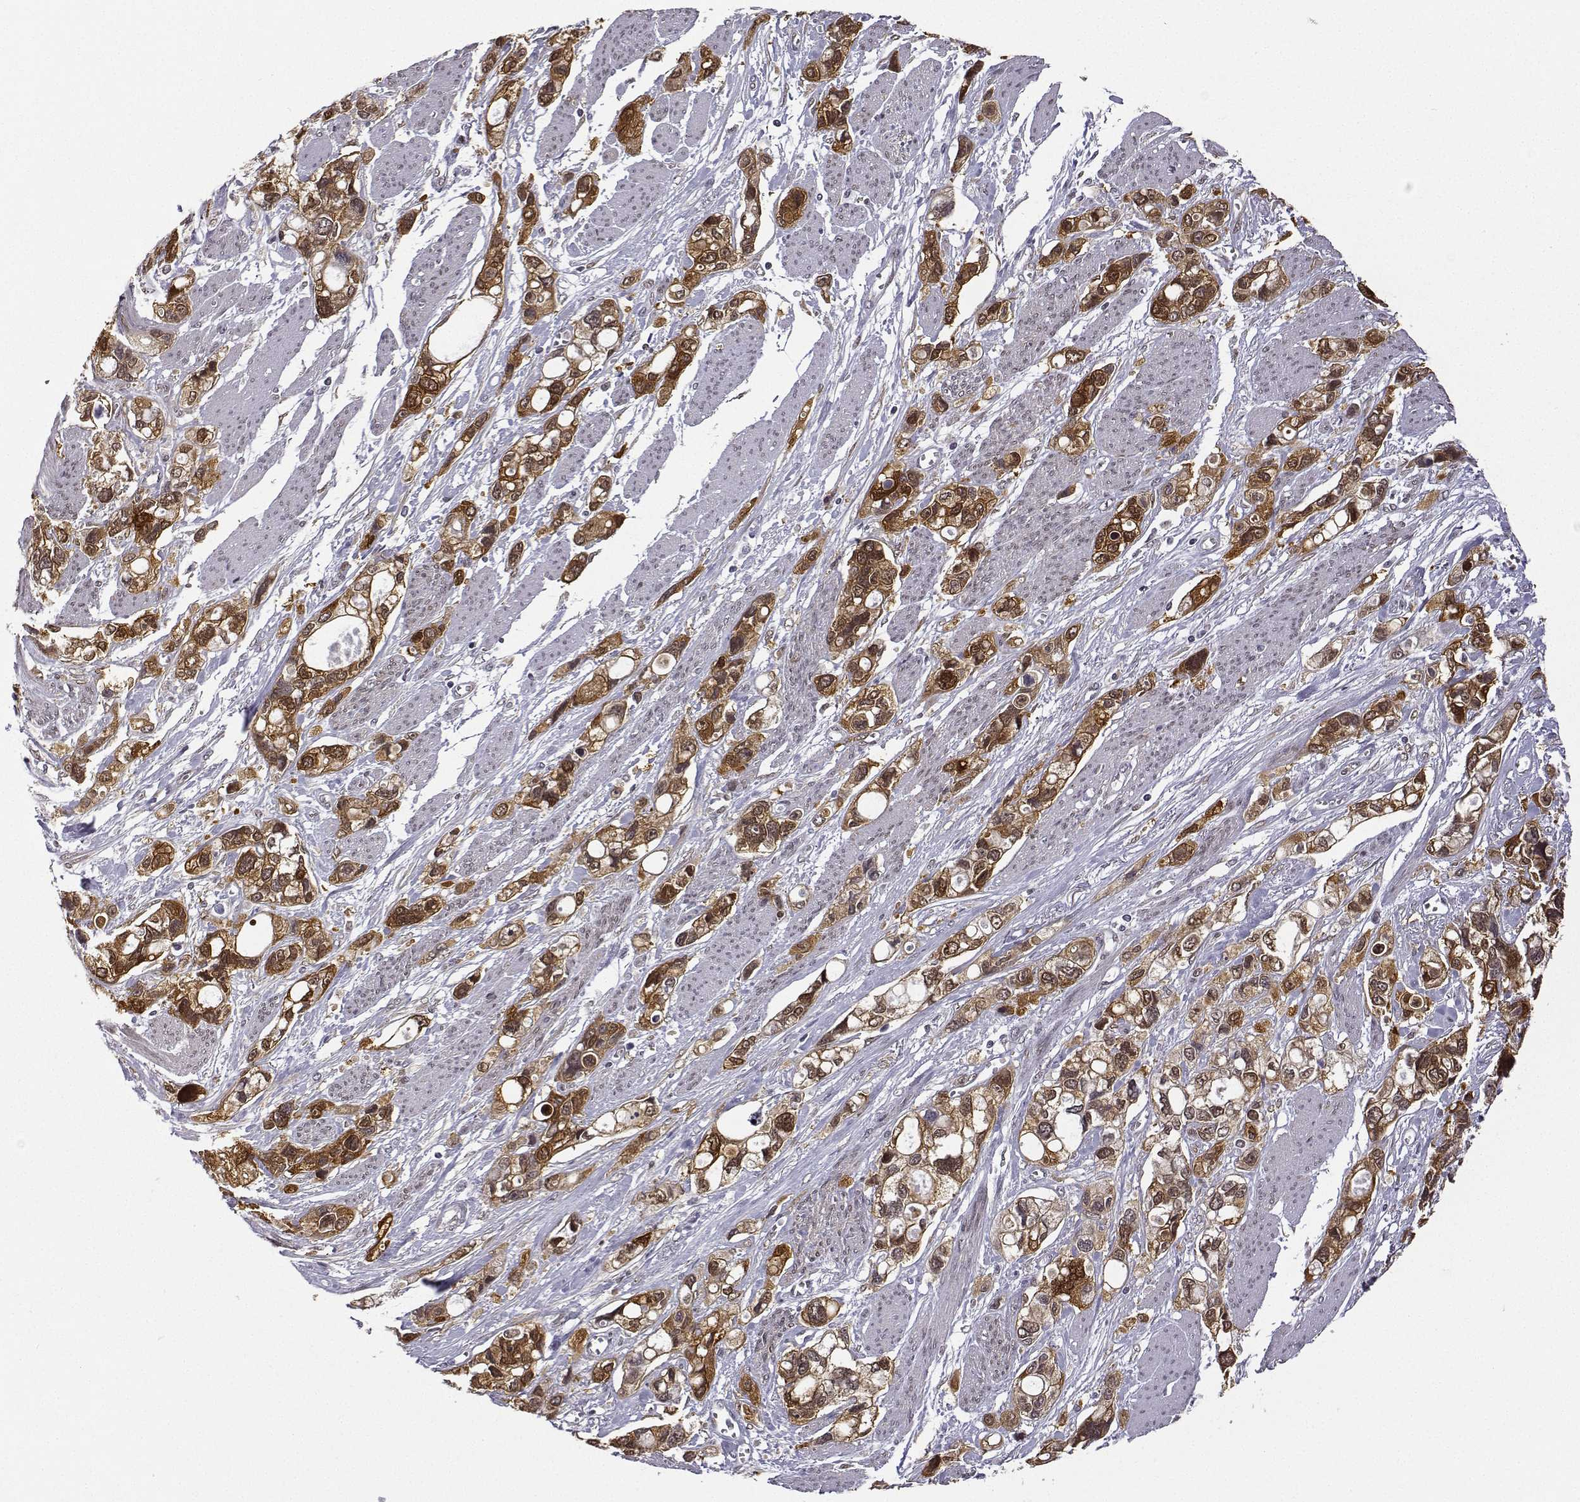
{"staining": {"intensity": "moderate", "quantity": ">75%", "location": "cytoplasmic/membranous,nuclear"}, "tissue": "stomach cancer", "cell_type": "Tumor cells", "image_type": "cancer", "snomed": [{"axis": "morphology", "description": "Adenocarcinoma, NOS"}, {"axis": "topography", "description": "Stomach, upper"}], "caption": "Stomach adenocarcinoma stained for a protein reveals moderate cytoplasmic/membranous and nuclear positivity in tumor cells.", "gene": "PHGDH", "patient": {"sex": "female", "age": 81}}